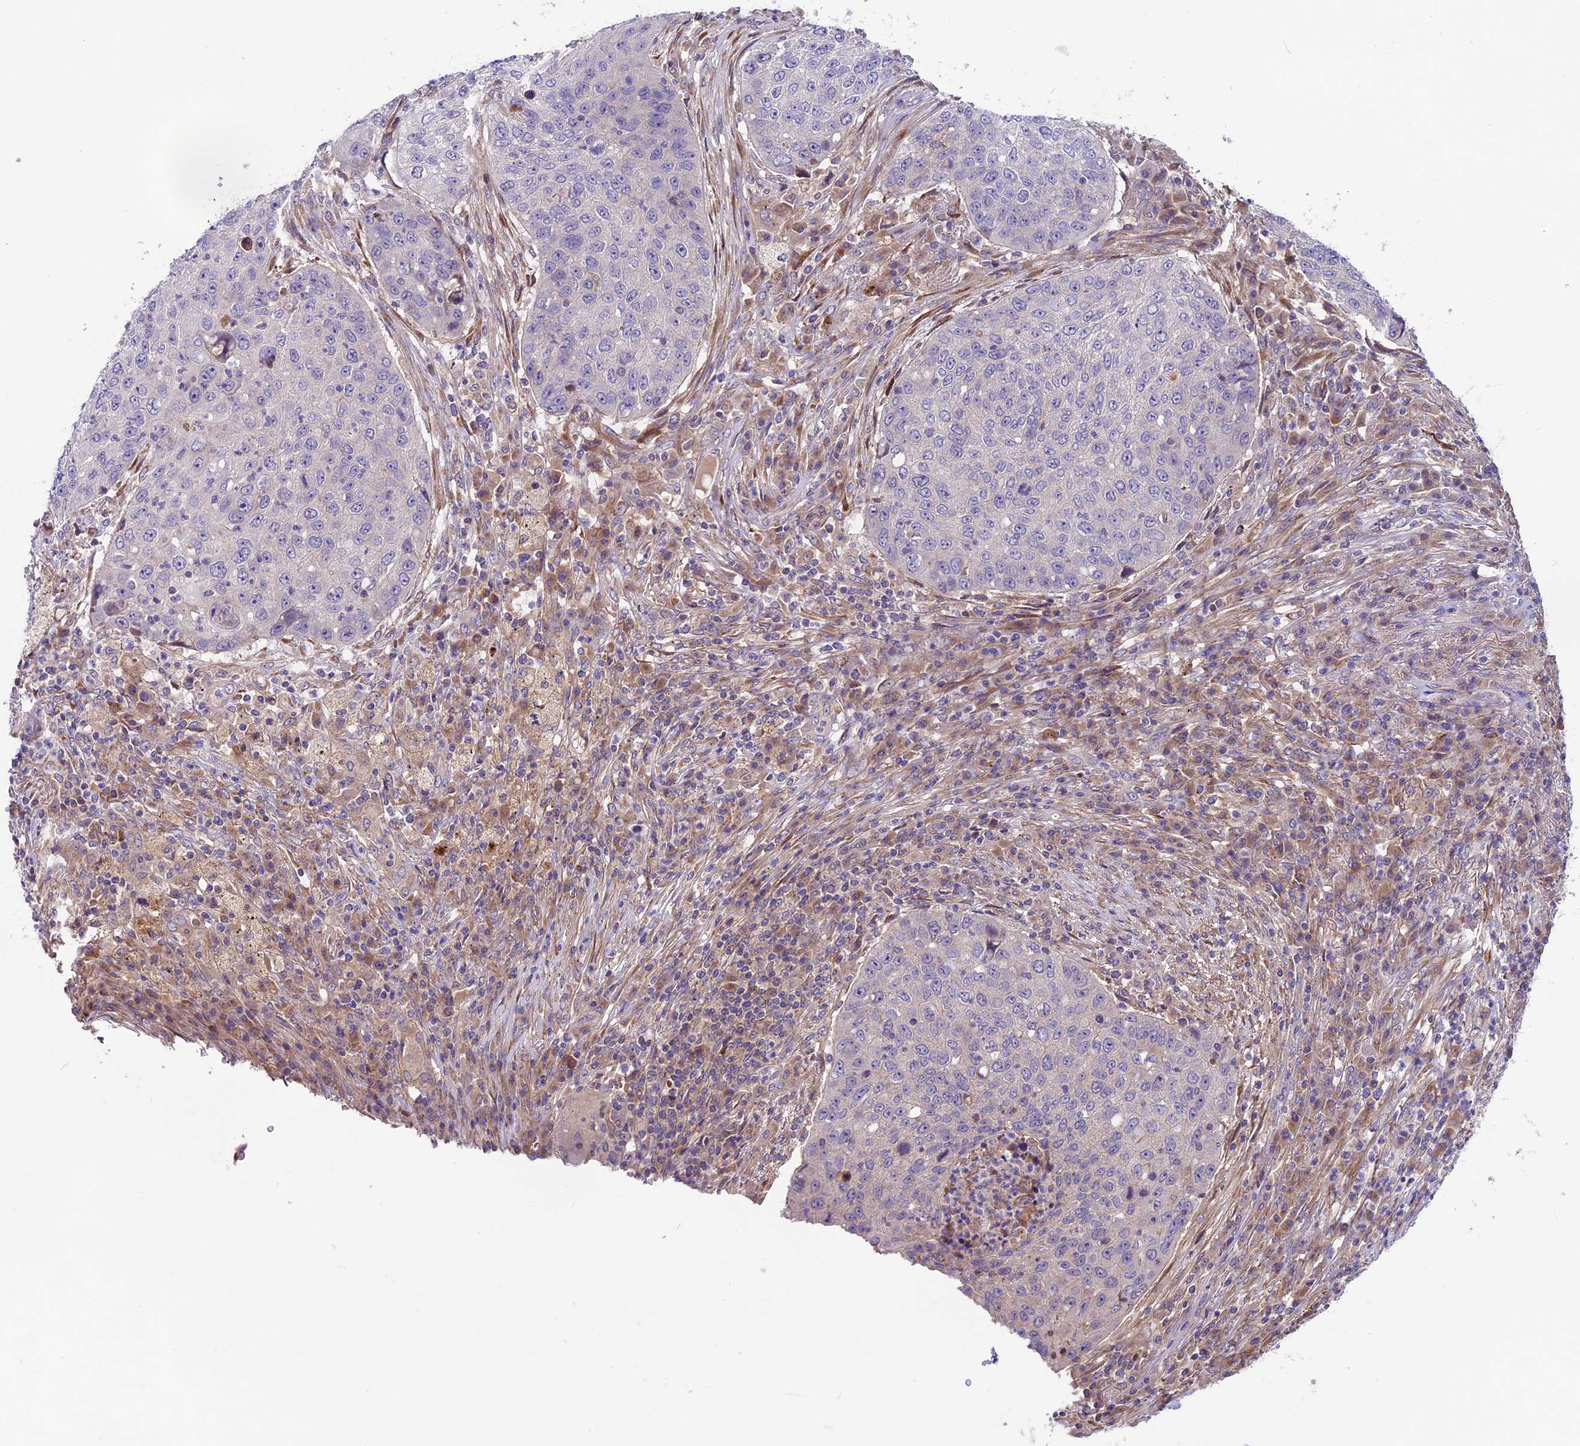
{"staining": {"intensity": "negative", "quantity": "none", "location": "none"}, "tissue": "lung cancer", "cell_type": "Tumor cells", "image_type": "cancer", "snomed": [{"axis": "morphology", "description": "Squamous cell carcinoma, NOS"}, {"axis": "topography", "description": "Lung"}], "caption": "A micrograph of lung cancer (squamous cell carcinoma) stained for a protein shows no brown staining in tumor cells.", "gene": "COG8", "patient": {"sex": "female", "age": 63}}